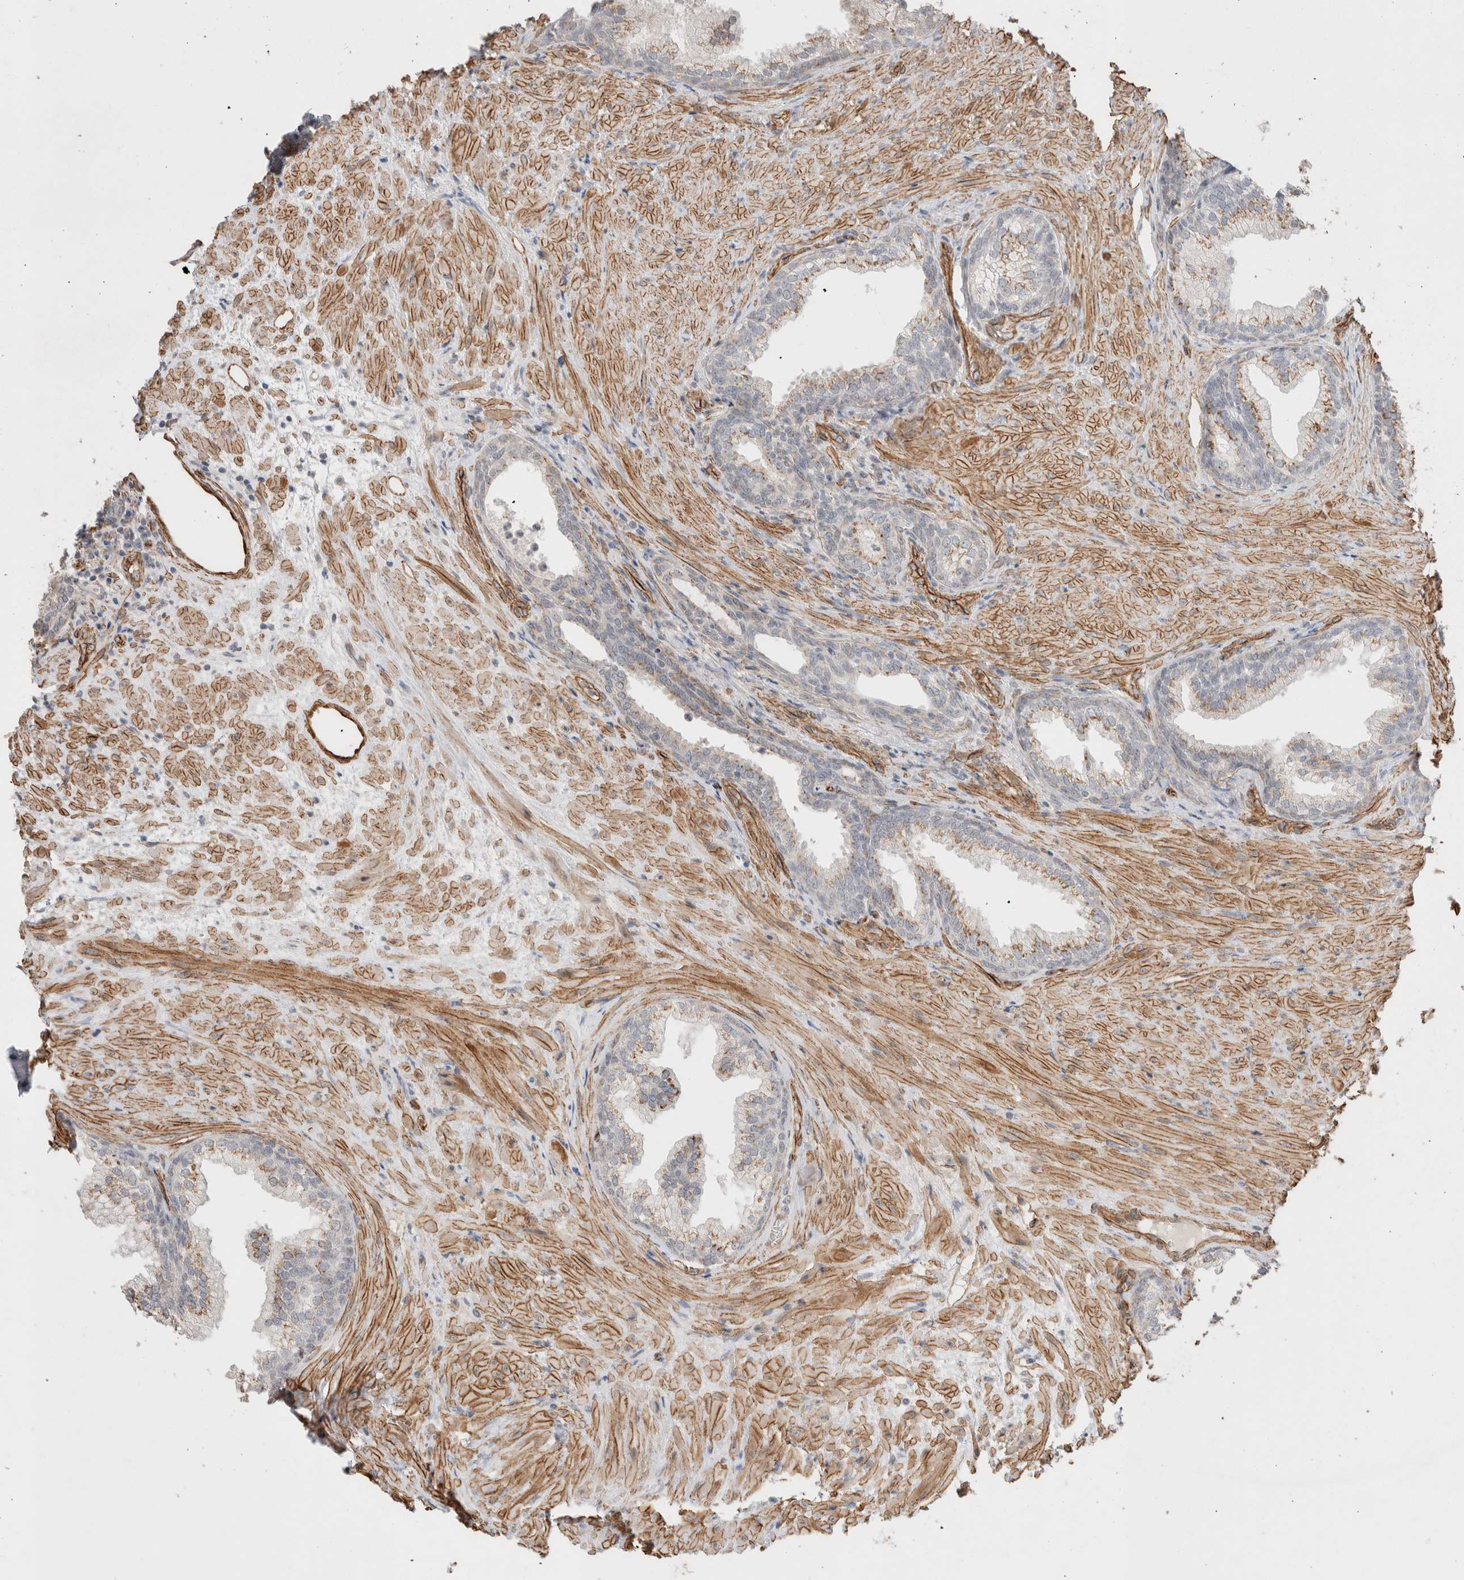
{"staining": {"intensity": "moderate", "quantity": "25%-75%", "location": "cytoplasmic/membranous"}, "tissue": "prostate", "cell_type": "Glandular cells", "image_type": "normal", "snomed": [{"axis": "morphology", "description": "Normal tissue, NOS"}, {"axis": "topography", "description": "Prostate"}], "caption": "Immunohistochemistry (DAB (3,3'-diaminobenzidine)) staining of unremarkable prostate displays moderate cytoplasmic/membranous protein staining in approximately 25%-75% of glandular cells.", "gene": "CAAP1", "patient": {"sex": "male", "age": 76}}